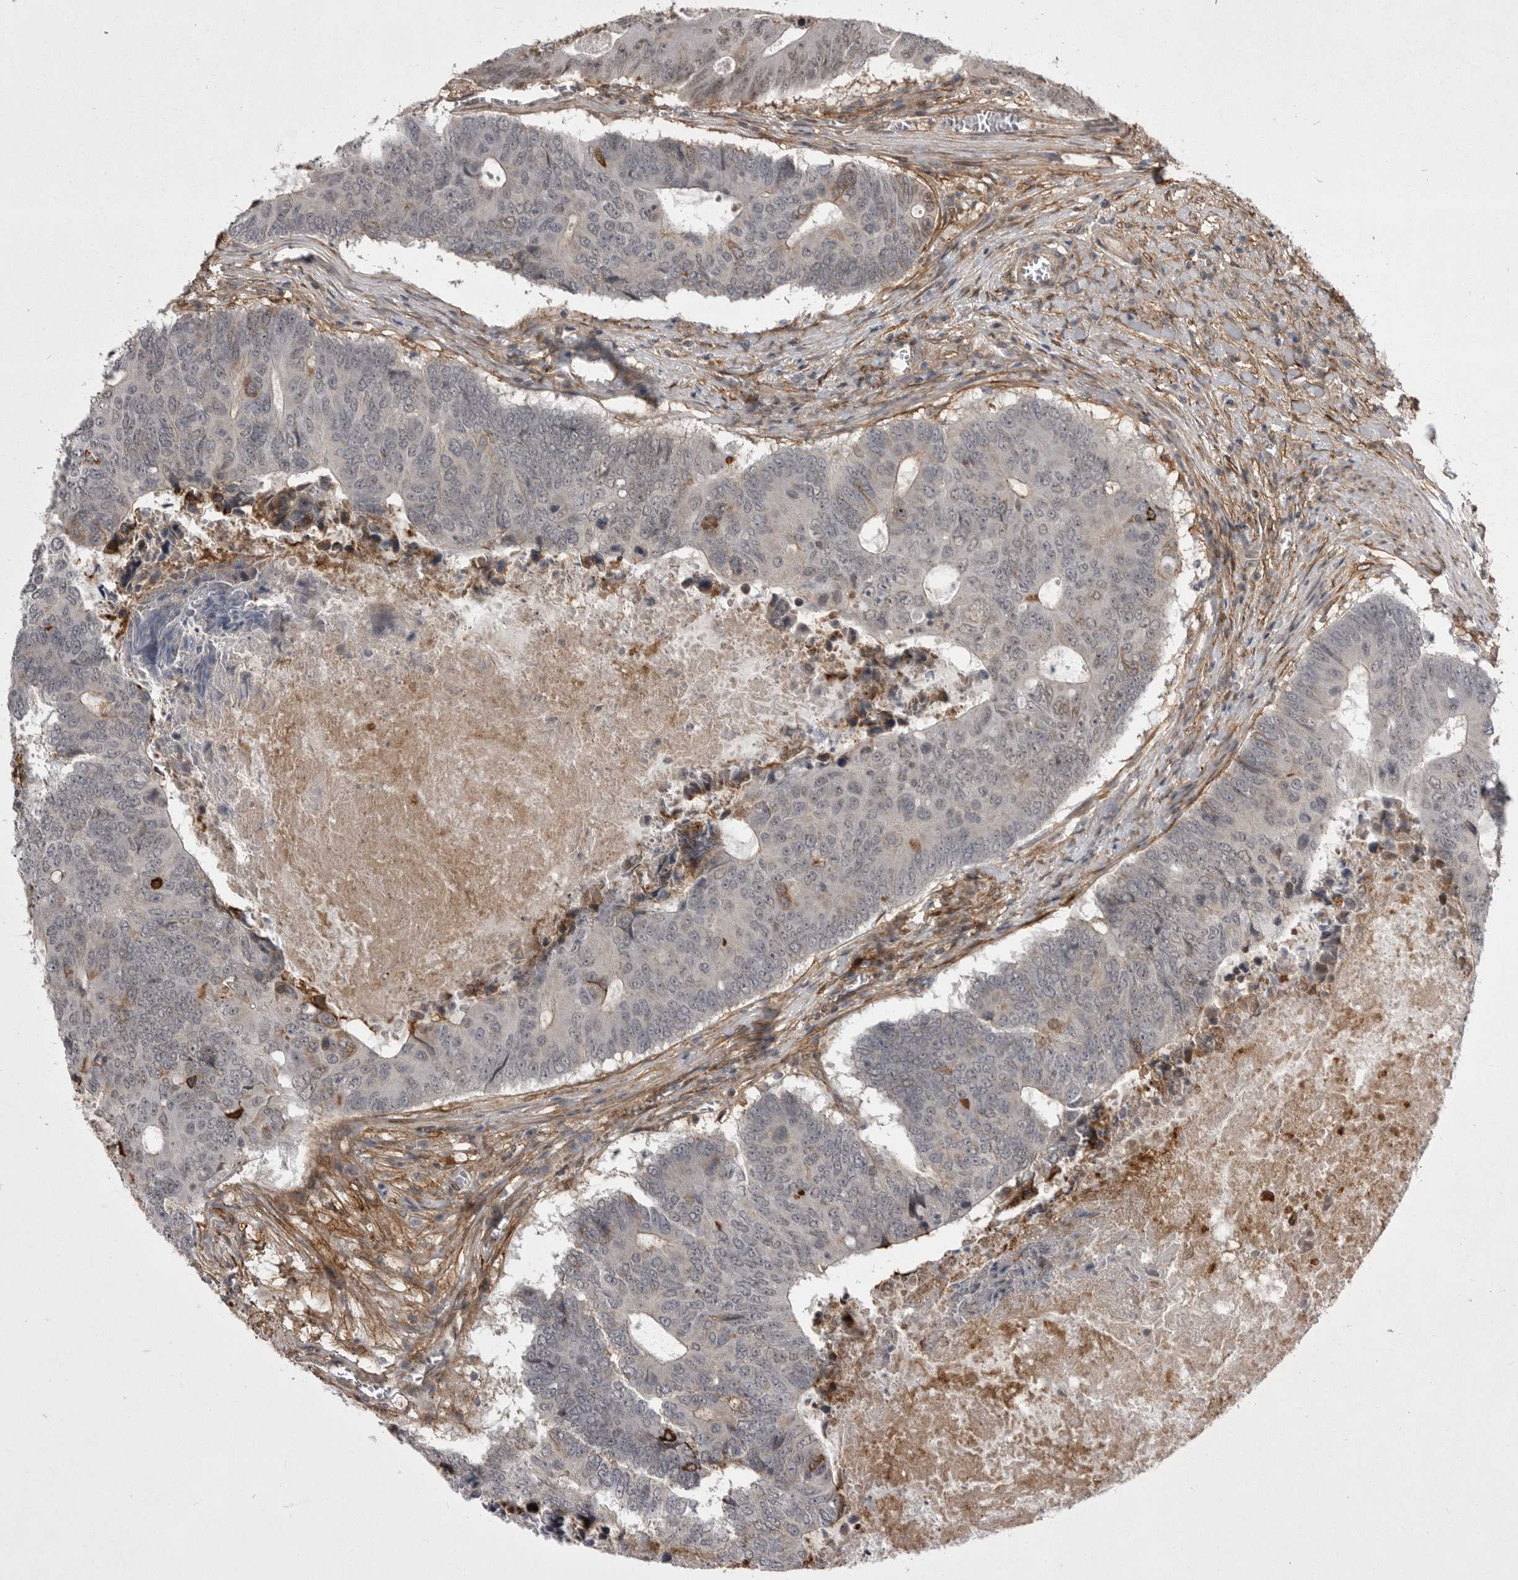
{"staining": {"intensity": "strong", "quantity": "<25%", "location": "cytoplasmic/membranous"}, "tissue": "colorectal cancer", "cell_type": "Tumor cells", "image_type": "cancer", "snomed": [{"axis": "morphology", "description": "Adenocarcinoma, NOS"}, {"axis": "topography", "description": "Colon"}], "caption": "Immunohistochemistry staining of colorectal adenocarcinoma, which shows medium levels of strong cytoplasmic/membranous staining in about <25% of tumor cells indicating strong cytoplasmic/membranous protein staining. The staining was performed using DAB (3,3'-diaminobenzidine) (brown) for protein detection and nuclei were counterstained in hematoxylin (blue).", "gene": "ABL1", "patient": {"sex": "male", "age": 87}}